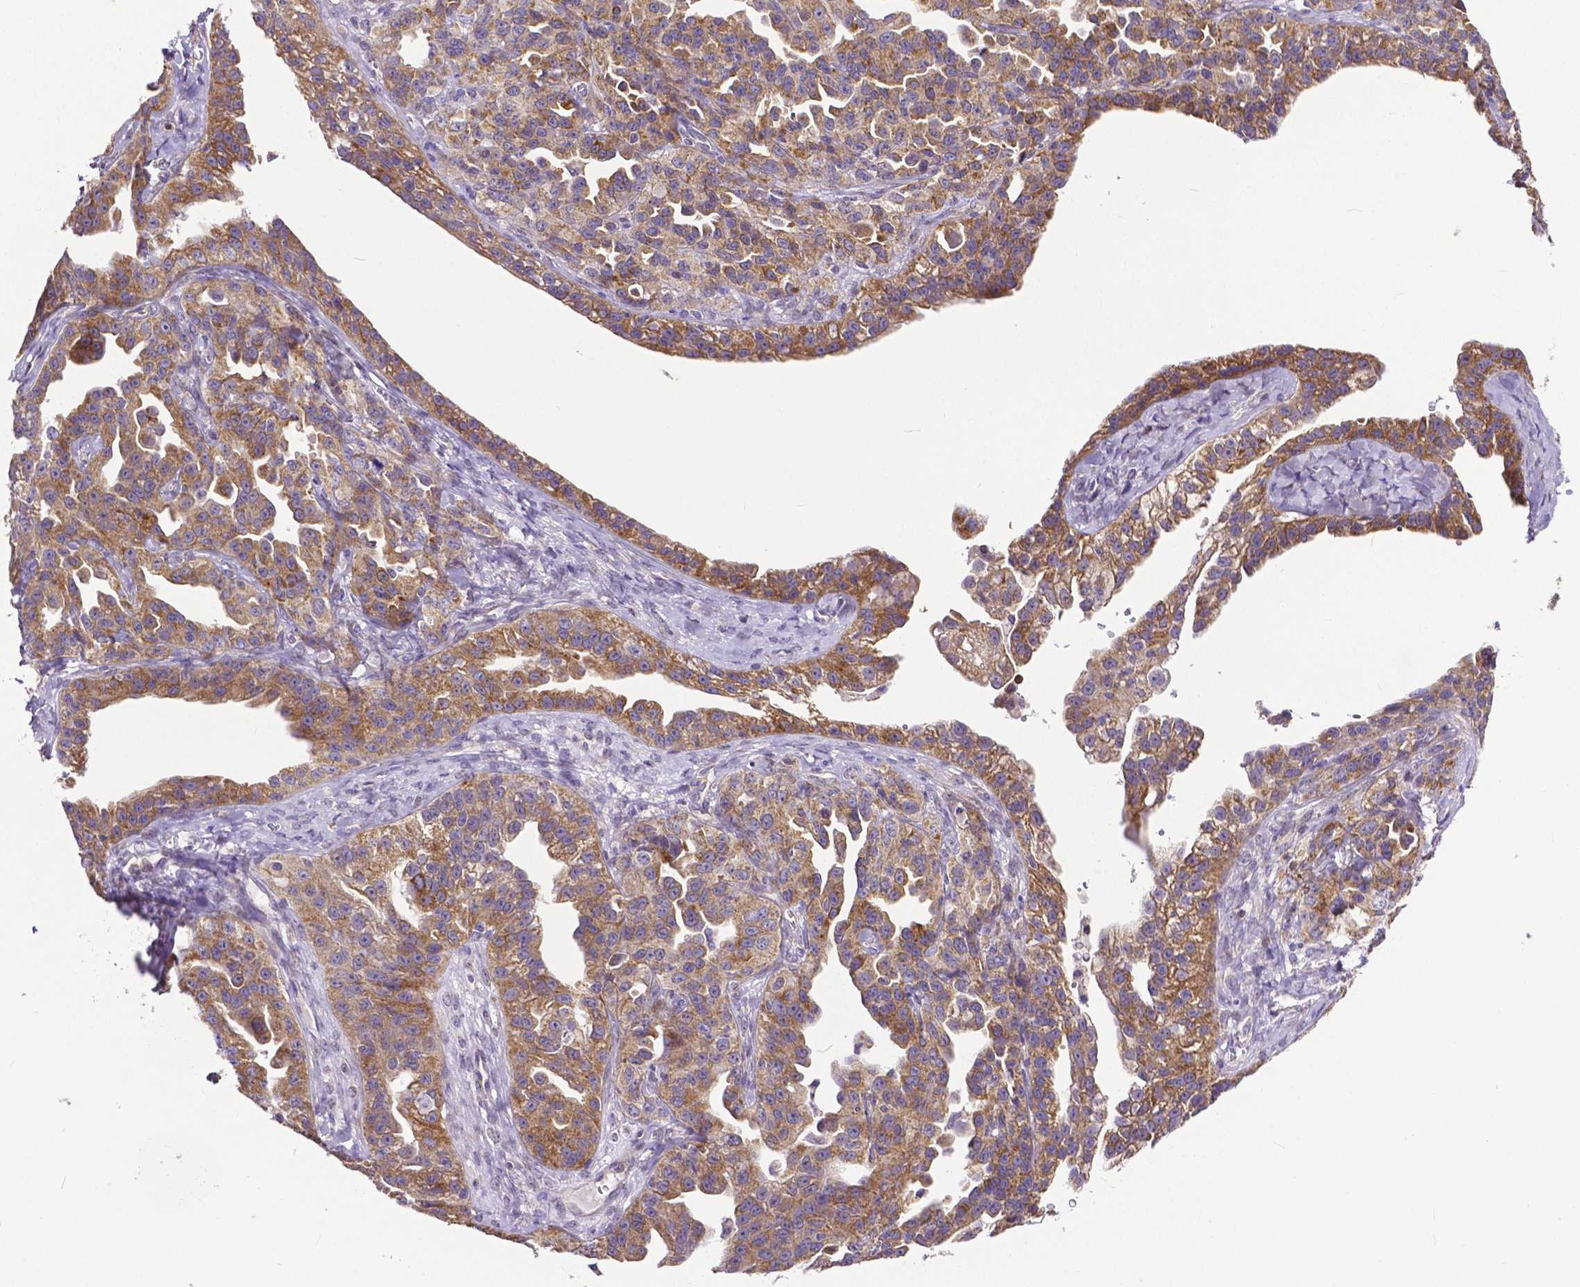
{"staining": {"intensity": "moderate", "quantity": ">75%", "location": "cytoplasmic/membranous"}, "tissue": "ovarian cancer", "cell_type": "Tumor cells", "image_type": "cancer", "snomed": [{"axis": "morphology", "description": "Cystadenocarcinoma, serous, NOS"}, {"axis": "topography", "description": "Ovary"}], "caption": "The immunohistochemical stain highlights moderate cytoplasmic/membranous positivity in tumor cells of ovarian cancer (serous cystadenocarcinoma) tissue.", "gene": "MCL1", "patient": {"sex": "female", "age": 75}}